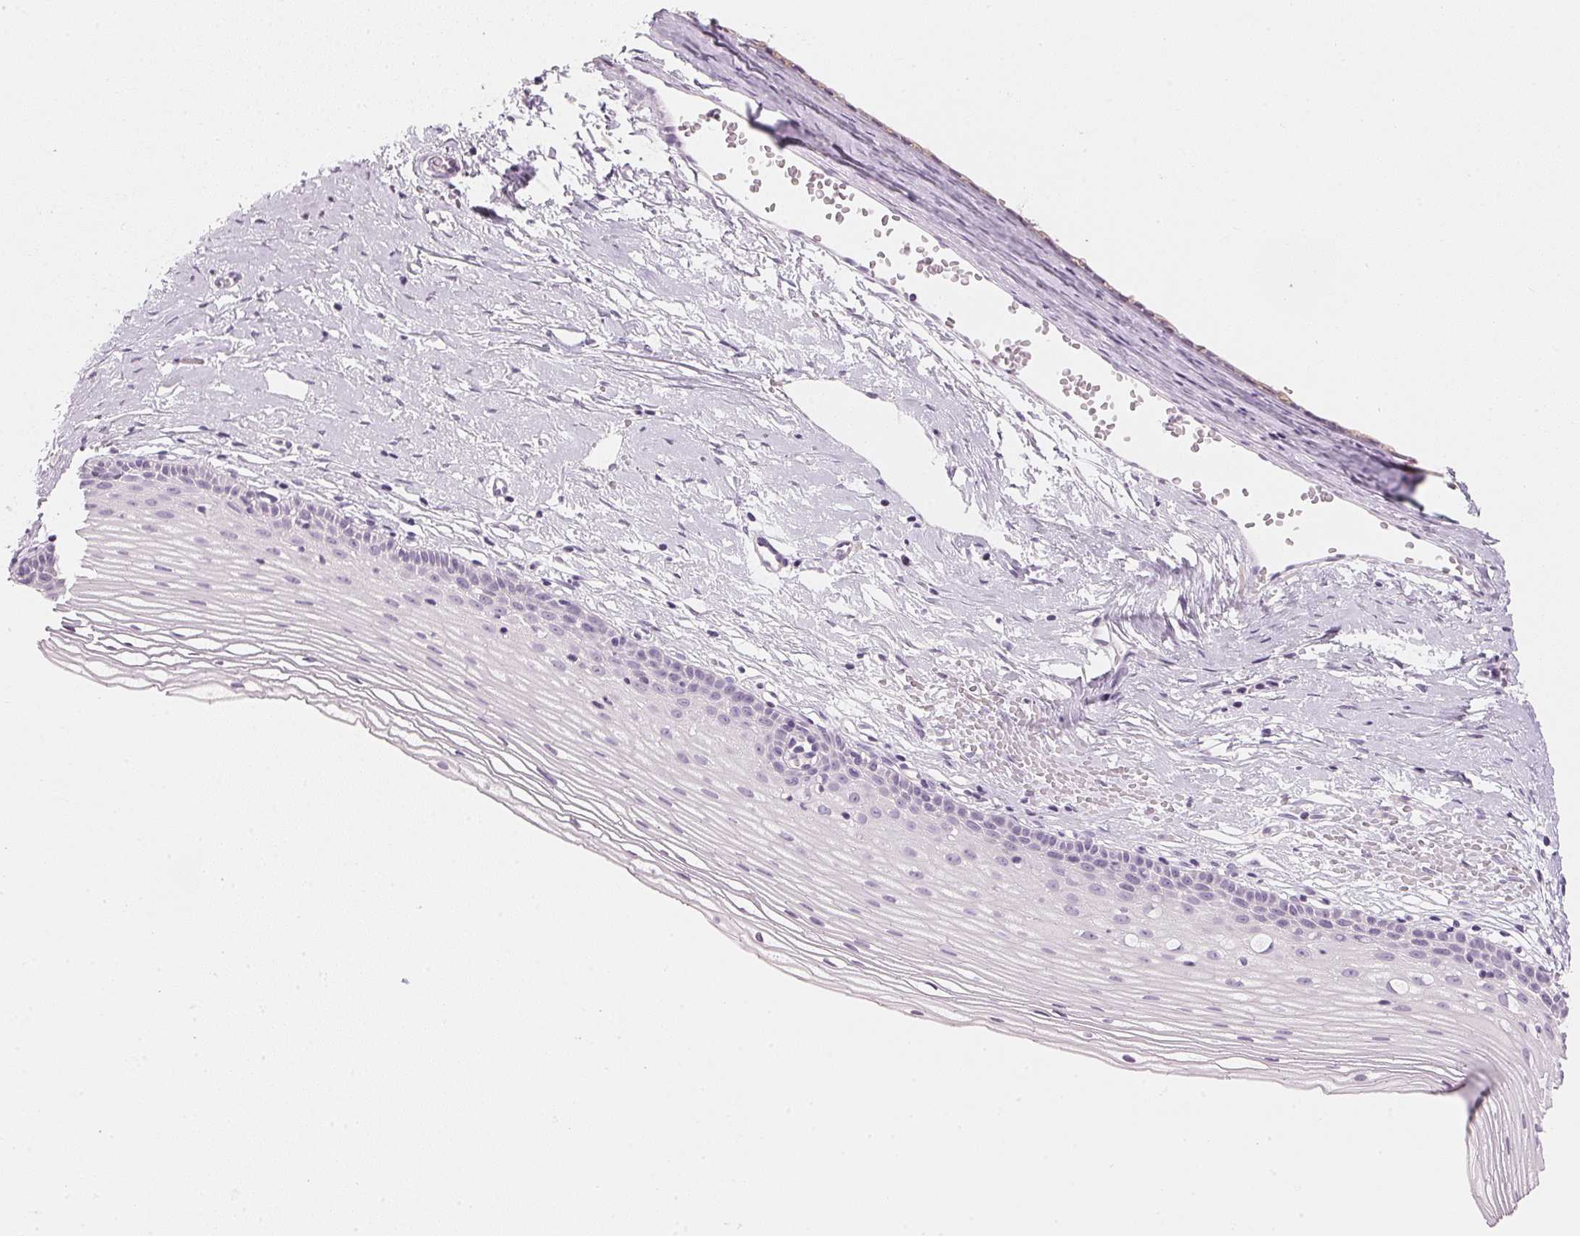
{"staining": {"intensity": "weak", "quantity": "25%-75%", "location": "cytoplasmic/membranous"}, "tissue": "cervix", "cell_type": "Glandular cells", "image_type": "normal", "snomed": [{"axis": "morphology", "description": "Normal tissue, NOS"}, {"axis": "topography", "description": "Cervix"}], "caption": "This histopathology image reveals immunohistochemistry (IHC) staining of benign cervix, with low weak cytoplasmic/membranous staining in approximately 25%-75% of glandular cells.", "gene": "CHST4", "patient": {"sex": "female", "age": 40}}